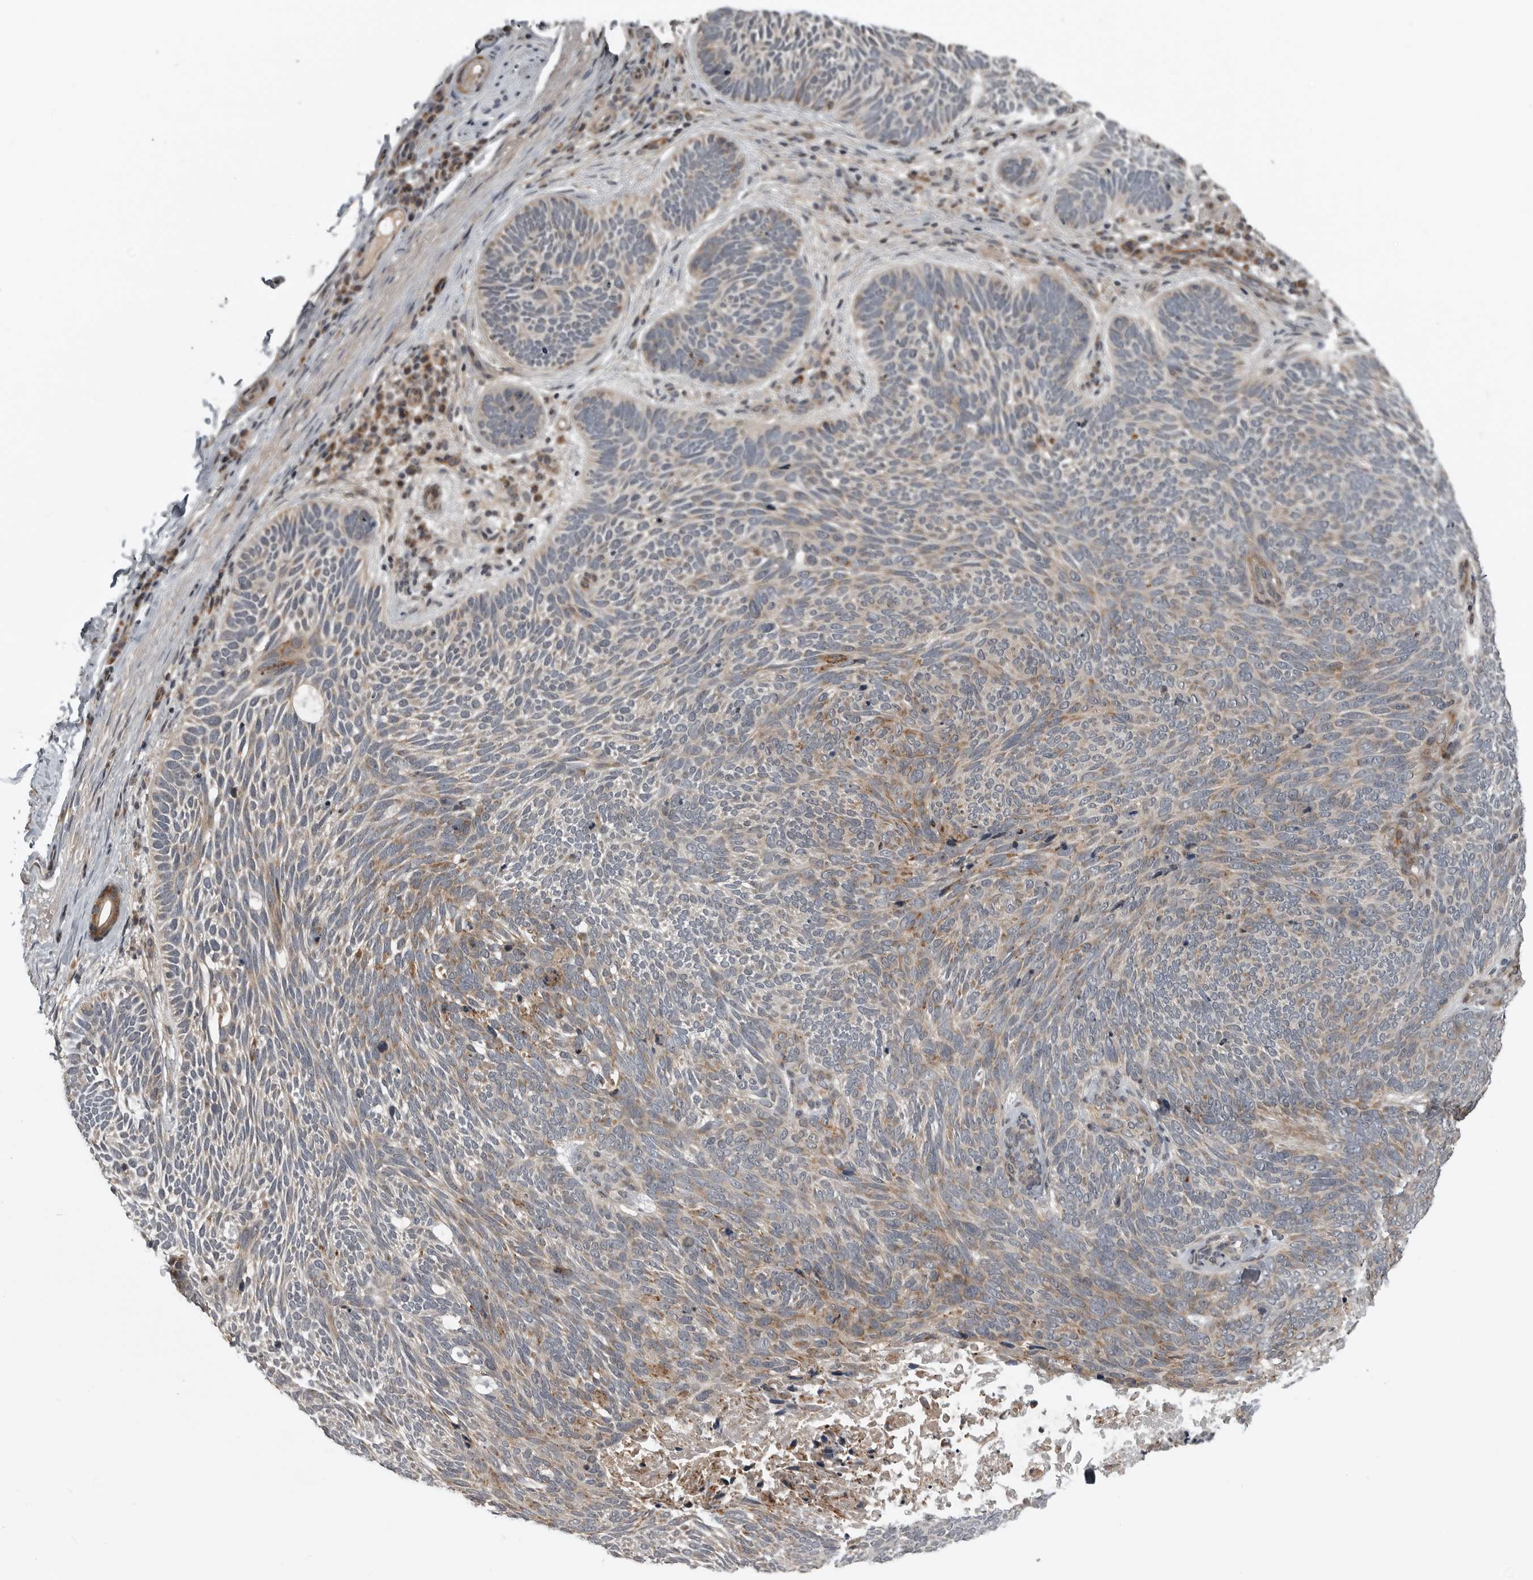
{"staining": {"intensity": "moderate", "quantity": "<25%", "location": "cytoplasmic/membranous"}, "tissue": "skin cancer", "cell_type": "Tumor cells", "image_type": "cancer", "snomed": [{"axis": "morphology", "description": "Basal cell carcinoma"}, {"axis": "topography", "description": "Skin"}], "caption": "Skin cancer was stained to show a protein in brown. There is low levels of moderate cytoplasmic/membranous expression in about <25% of tumor cells.", "gene": "FAAP100", "patient": {"sex": "female", "age": 85}}